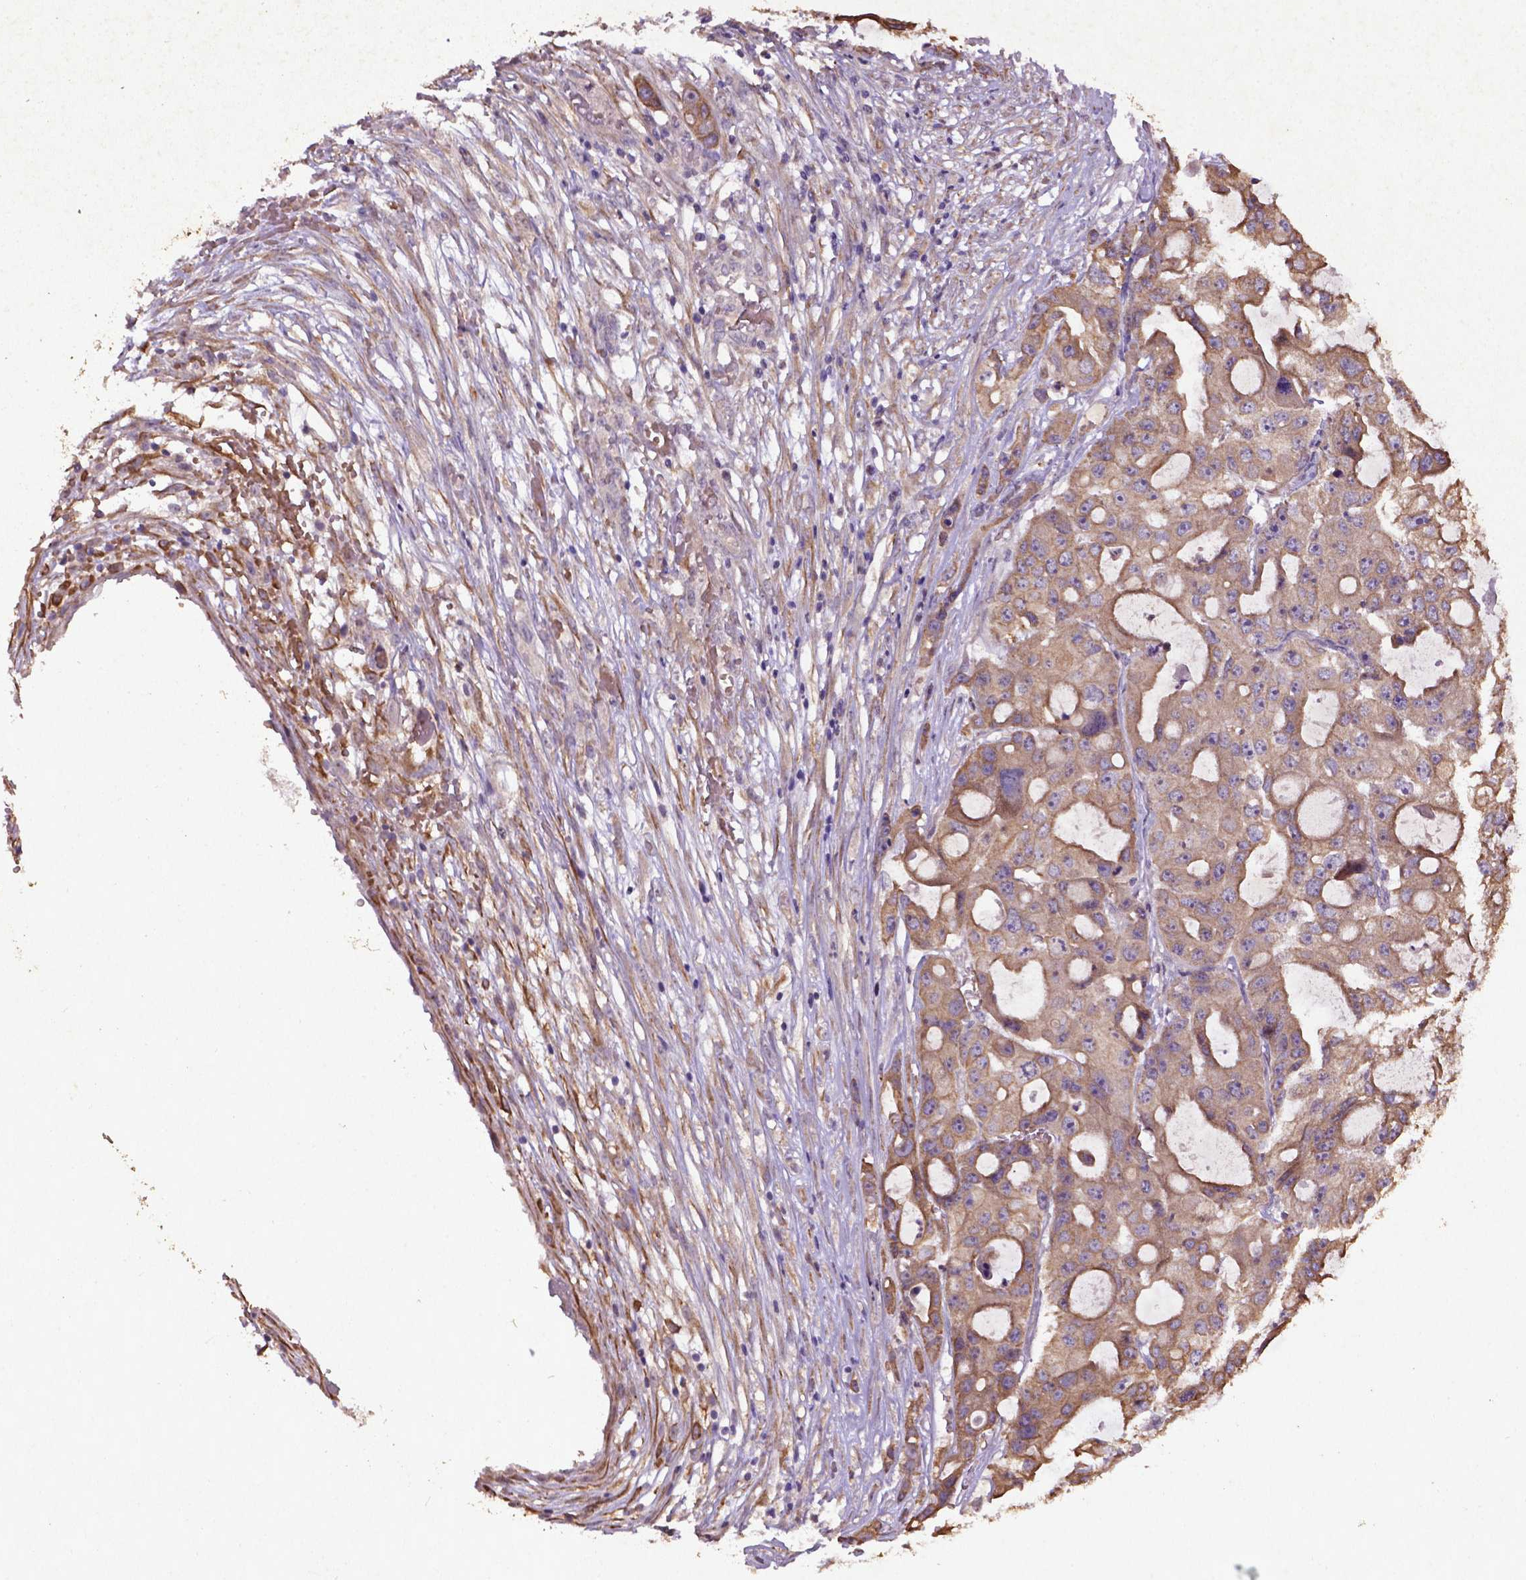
{"staining": {"intensity": "moderate", "quantity": ">75%", "location": "cytoplasmic/membranous"}, "tissue": "ovarian cancer", "cell_type": "Tumor cells", "image_type": "cancer", "snomed": [{"axis": "morphology", "description": "Cystadenocarcinoma, serous, NOS"}, {"axis": "topography", "description": "Ovary"}], "caption": "This photomicrograph demonstrates immunohistochemistry staining of ovarian cancer, with medium moderate cytoplasmic/membranous positivity in approximately >75% of tumor cells.", "gene": "COQ2", "patient": {"sex": "female", "age": 56}}